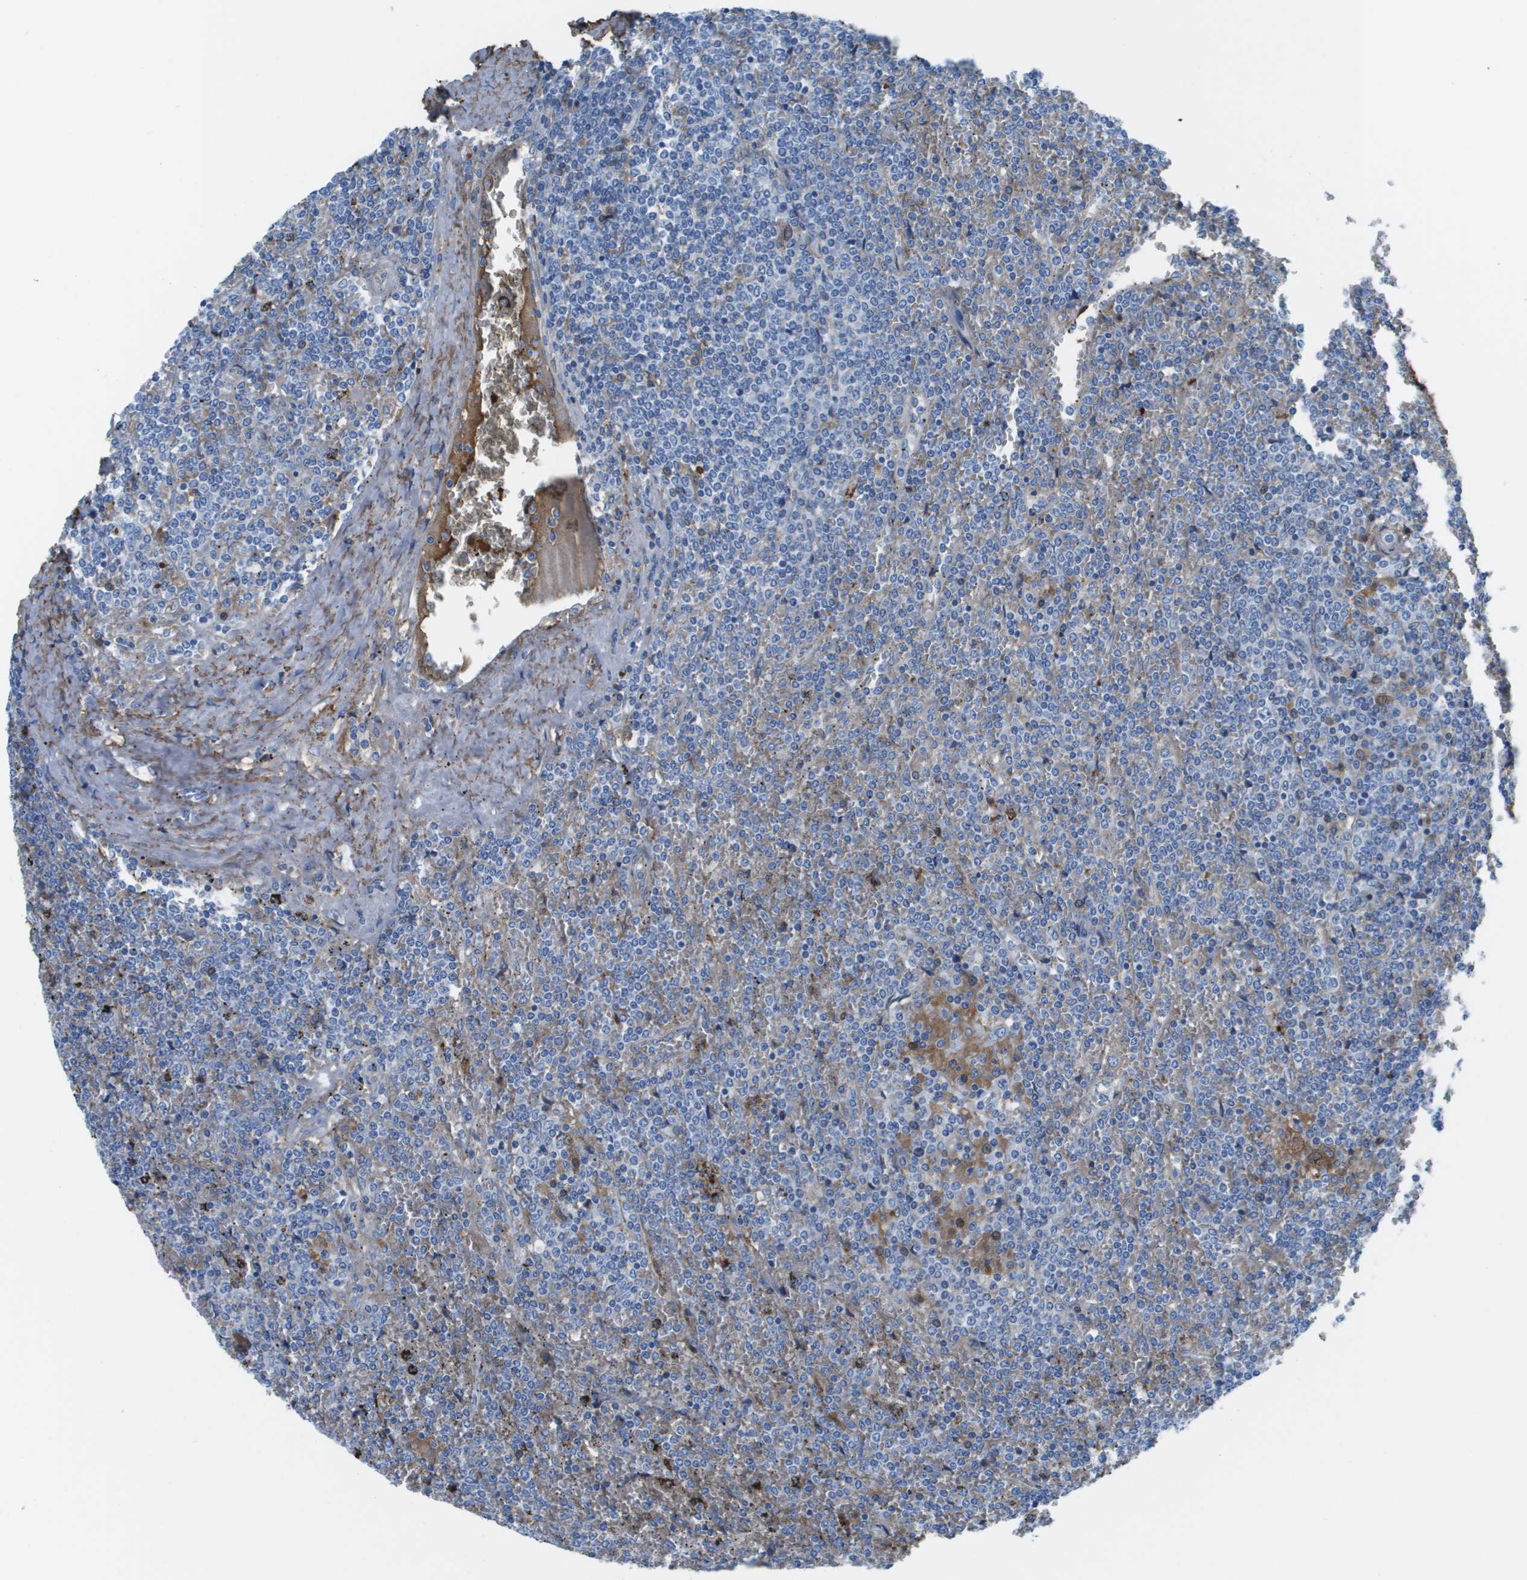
{"staining": {"intensity": "moderate", "quantity": "<25%", "location": "cytoplasmic/membranous"}, "tissue": "lymphoma", "cell_type": "Tumor cells", "image_type": "cancer", "snomed": [{"axis": "morphology", "description": "Malignant lymphoma, non-Hodgkin's type, Low grade"}, {"axis": "topography", "description": "Spleen"}], "caption": "High-magnification brightfield microscopy of low-grade malignant lymphoma, non-Hodgkin's type stained with DAB (brown) and counterstained with hematoxylin (blue). tumor cells exhibit moderate cytoplasmic/membranous expression is present in about<25% of cells. Using DAB (brown) and hematoxylin (blue) stains, captured at high magnification using brightfield microscopy.", "gene": "VTN", "patient": {"sex": "female", "age": 19}}